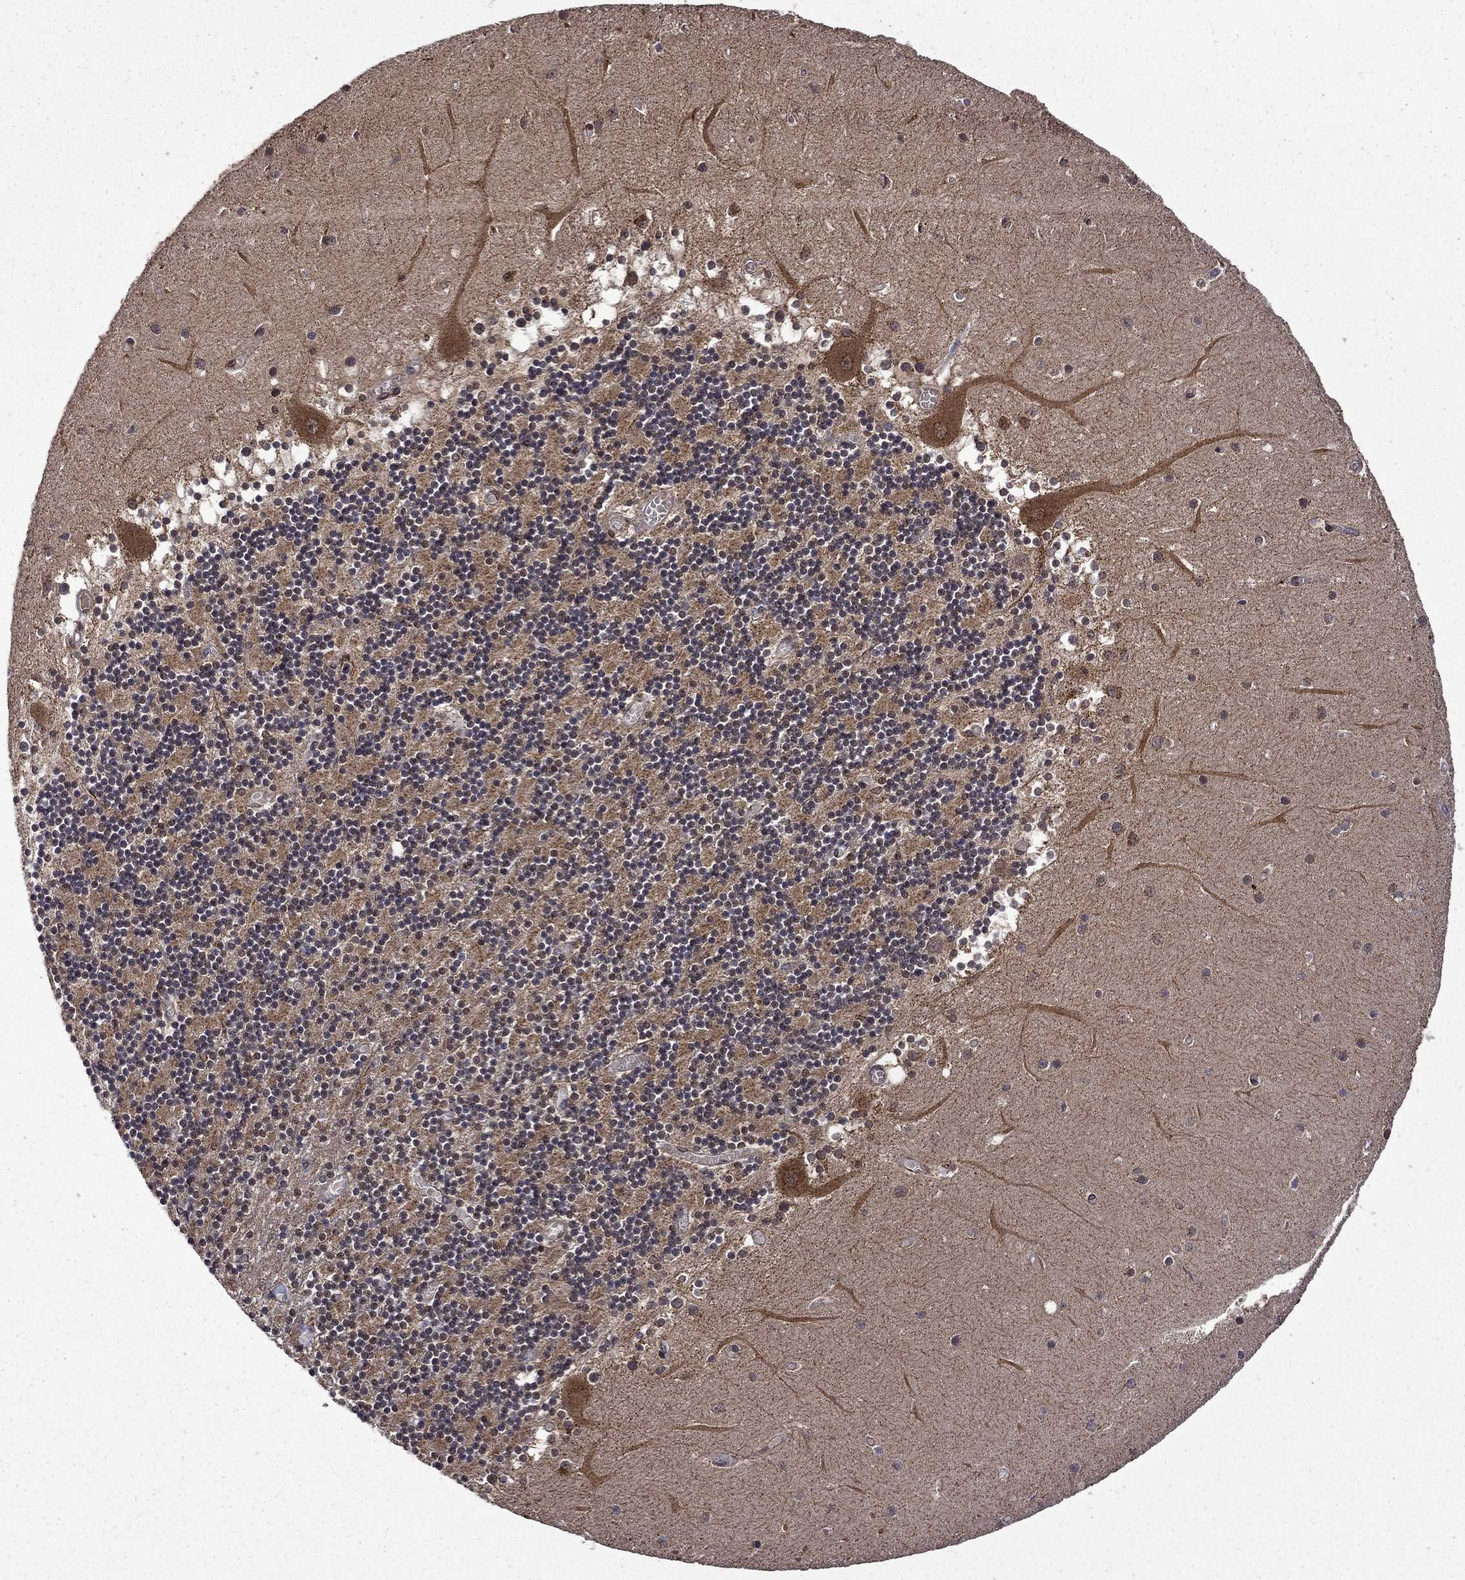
{"staining": {"intensity": "strong", "quantity": "<25%", "location": "cytoplasmic/membranous"}, "tissue": "cerebellum", "cell_type": "Cells in granular layer", "image_type": "normal", "snomed": [{"axis": "morphology", "description": "Normal tissue, NOS"}, {"axis": "topography", "description": "Cerebellum"}], "caption": "Brown immunohistochemical staining in benign human cerebellum exhibits strong cytoplasmic/membranous staining in approximately <25% of cells in granular layer.", "gene": "ITM2B", "patient": {"sex": "female", "age": 28}}